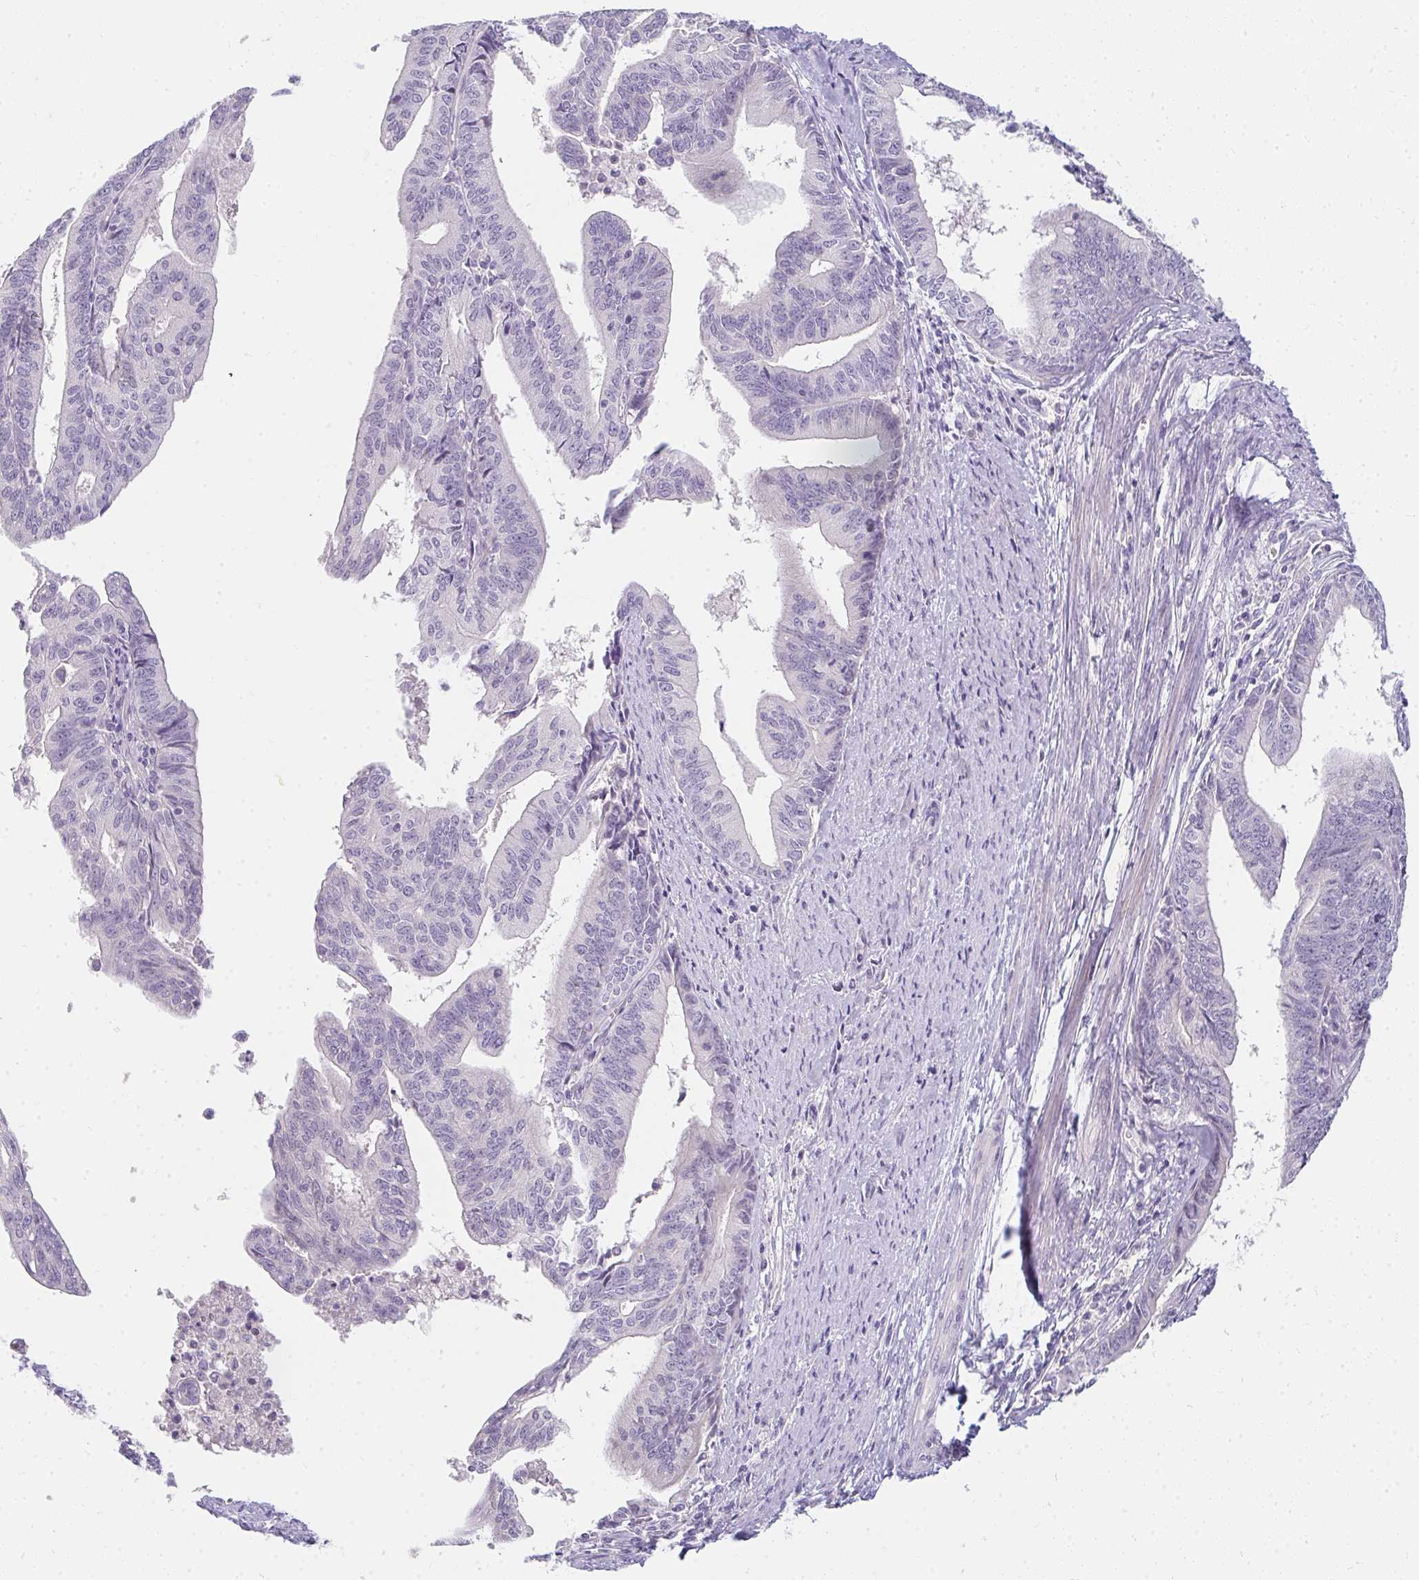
{"staining": {"intensity": "negative", "quantity": "none", "location": "none"}, "tissue": "endometrial cancer", "cell_type": "Tumor cells", "image_type": "cancer", "snomed": [{"axis": "morphology", "description": "Adenocarcinoma, NOS"}, {"axis": "topography", "description": "Endometrium"}], "caption": "IHC image of neoplastic tissue: human adenocarcinoma (endometrial) stained with DAB (3,3'-diaminobenzidine) exhibits no significant protein staining in tumor cells. Brightfield microscopy of IHC stained with DAB (3,3'-diaminobenzidine) (brown) and hematoxylin (blue), captured at high magnification.", "gene": "PPP1R3G", "patient": {"sex": "female", "age": 65}}